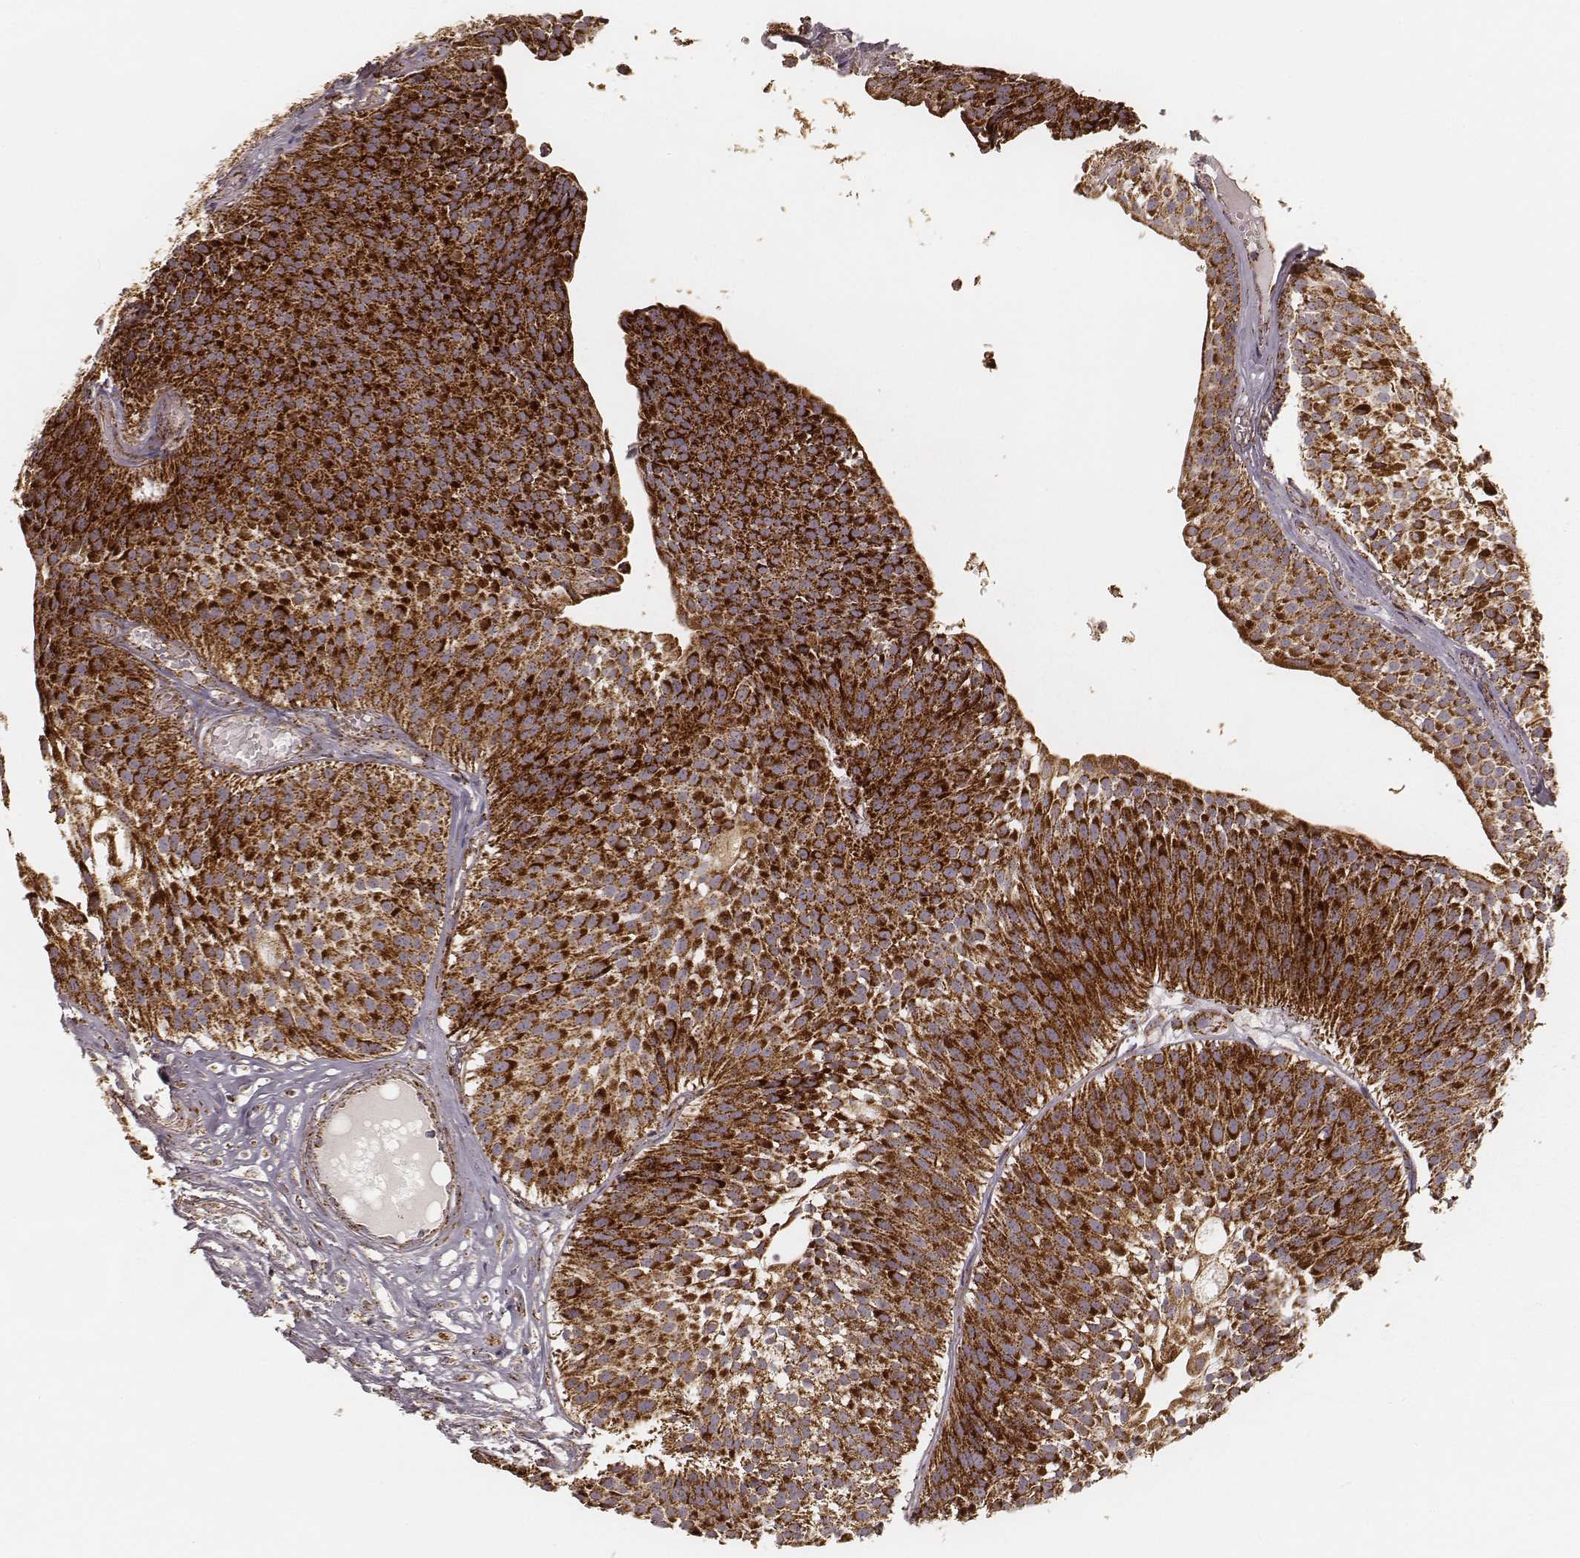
{"staining": {"intensity": "strong", "quantity": ">75%", "location": "cytoplasmic/membranous"}, "tissue": "urothelial cancer", "cell_type": "Tumor cells", "image_type": "cancer", "snomed": [{"axis": "morphology", "description": "Urothelial carcinoma, Low grade"}, {"axis": "topography", "description": "Urinary bladder"}], "caption": "A brown stain labels strong cytoplasmic/membranous expression of a protein in urothelial cancer tumor cells. The staining was performed using DAB to visualize the protein expression in brown, while the nuclei were stained in blue with hematoxylin (Magnification: 20x).", "gene": "CS", "patient": {"sex": "male", "age": 63}}